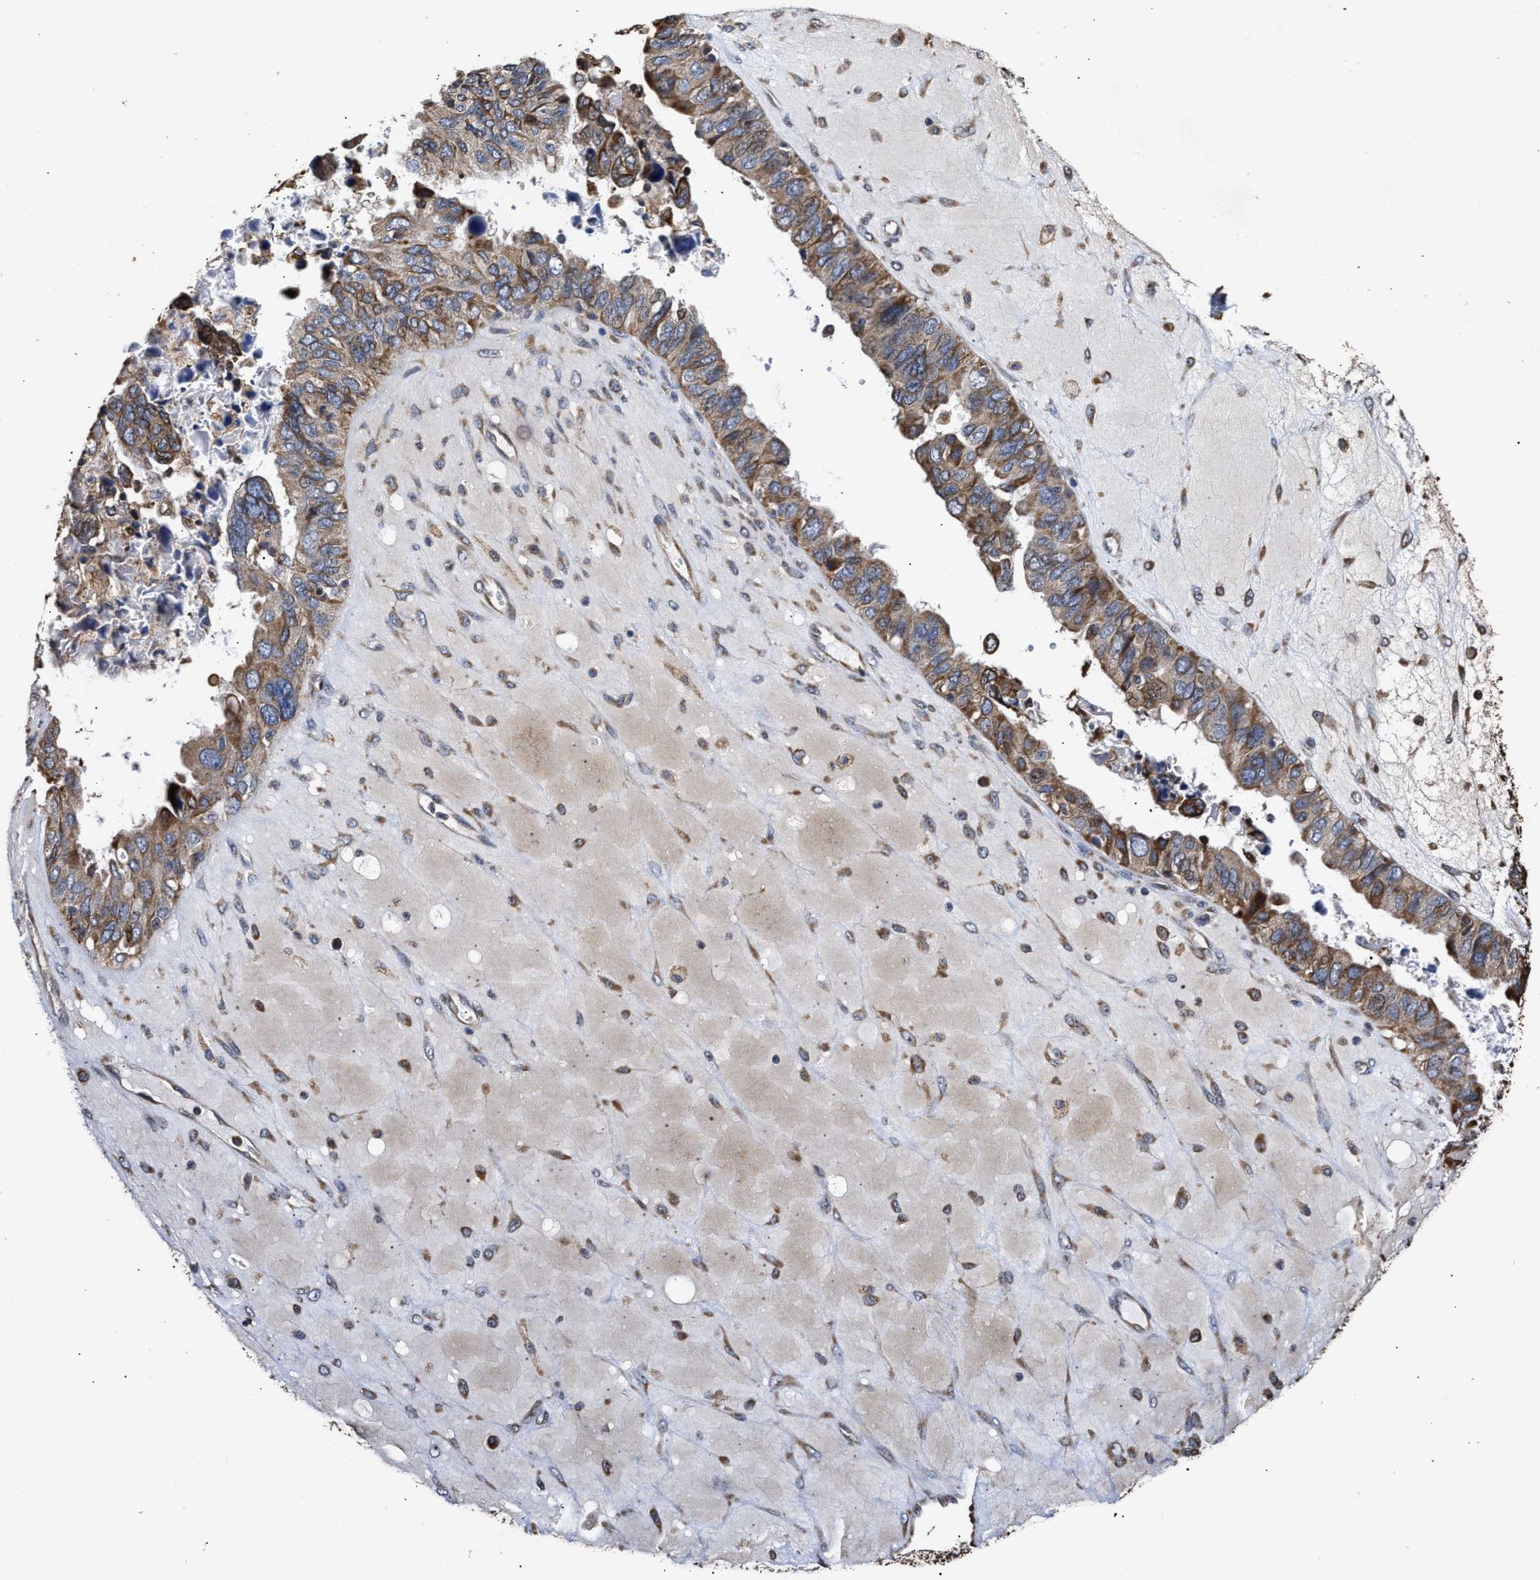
{"staining": {"intensity": "strong", "quantity": "25%-75%", "location": "cytoplasmic/membranous"}, "tissue": "ovarian cancer", "cell_type": "Tumor cells", "image_type": "cancer", "snomed": [{"axis": "morphology", "description": "Cystadenocarcinoma, serous, NOS"}, {"axis": "topography", "description": "Ovary"}], "caption": "Immunohistochemistry staining of serous cystadenocarcinoma (ovarian), which exhibits high levels of strong cytoplasmic/membranous positivity in approximately 25%-75% of tumor cells indicating strong cytoplasmic/membranous protein staining. The staining was performed using DAB (3,3'-diaminobenzidine) (brown) for protein detection and nuclei were counterstained in hematoxylin (blue).", "gene": "GOSR1", "patient": {"sex": "female", "age": 79}}